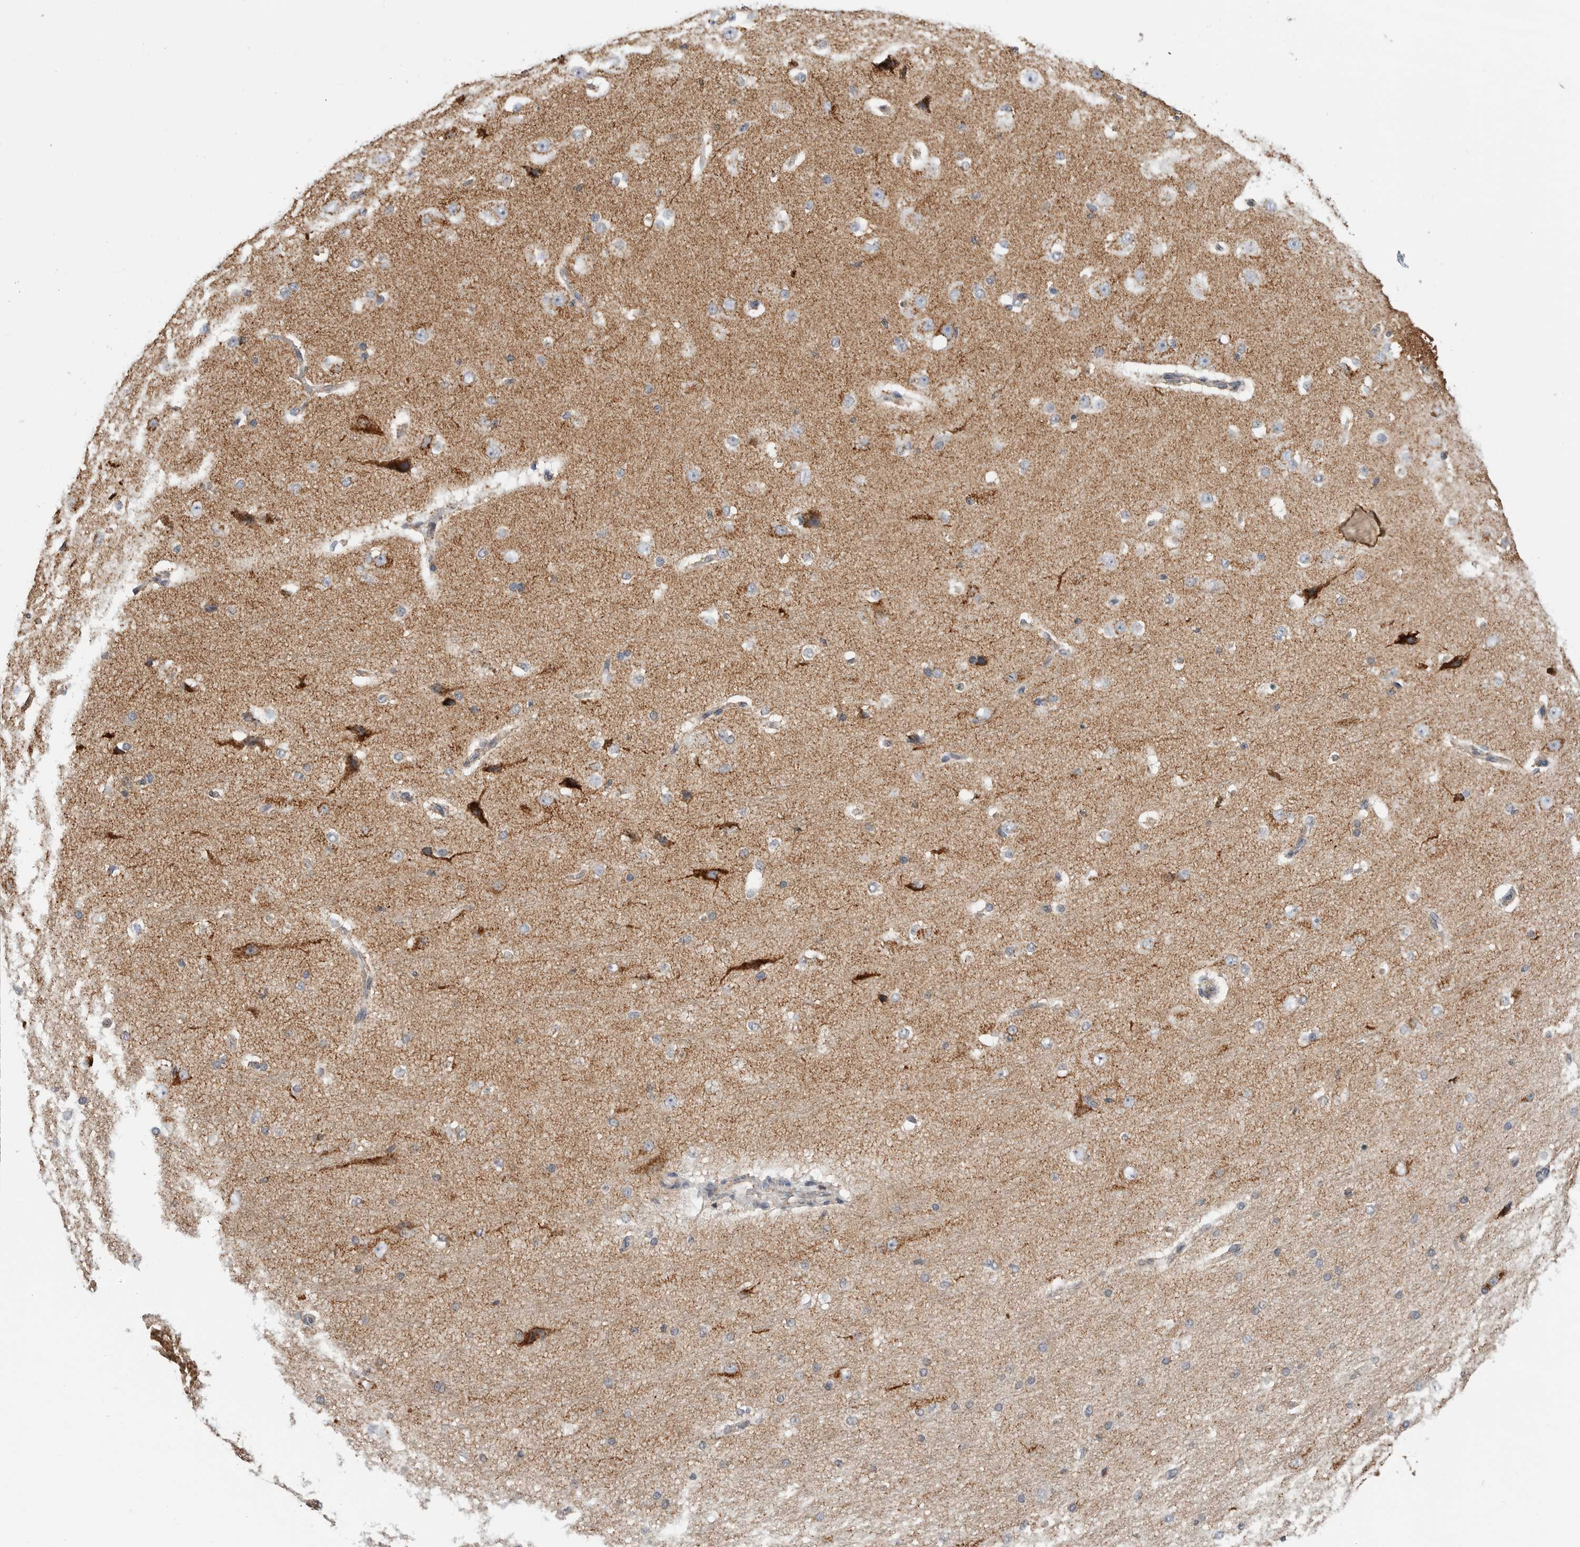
{"staining": {"intensity": "negative", "quantity": "none", "location": "none"}, "tissue": "cerebral cortex", "cell_type": "Endothelial cells", "image_type": "normal", "snomed": [{"axis": "morphology", "description": "Normal tissue, NOS"}, {"axis": "morphology", "description": "Developmental malformation"}, {"axis": "topography", "description": "Cerebral cortex"}], "caption": "Photomicrograph shows no protein positivity in endothelial cells of unremarkable cerebral cortex.", "gene": "COX5A", "patient": {"sex": "female", "age": 30}}